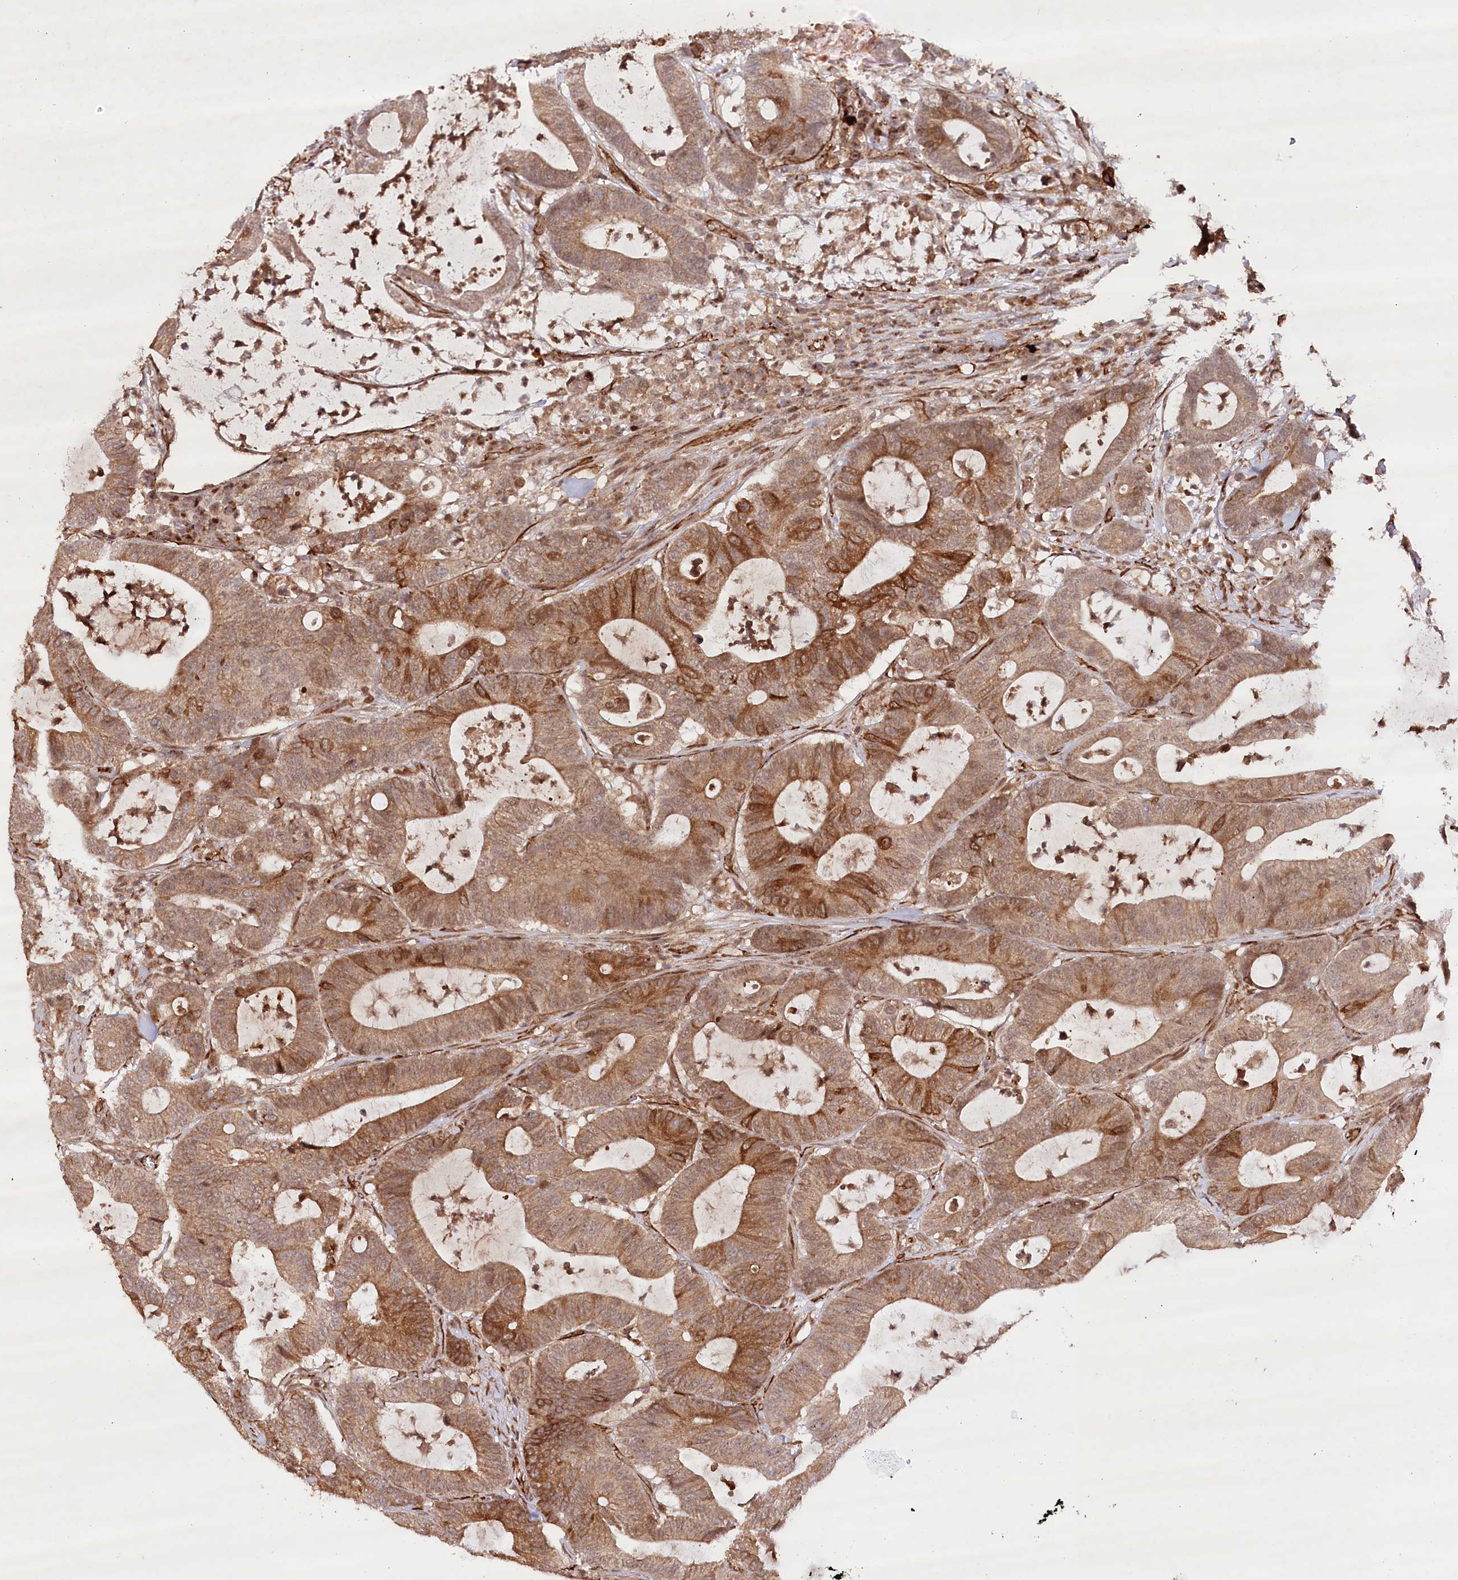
{"staining": {"intensity": "moderate", "quantity": ">75%", "location": "cytoplasmic/membranous"}, "tissue": "colorectal cancer", "cell_type": "Tumor cells", "image_type": "cancer", "snomed": [{"axis": "morphology", "description": "Adenocarcinoma, NOS"}, {"axis": "topography", "description": "Colon"}], "caption": "The immunohistochemical stain labels moderate cytoplasmic/membranous positivity in tumor cells of colorectal adenocarcinoma tissue.", "gene": "ALKBH8", "patient": {"sex": "female", "age": 84}}